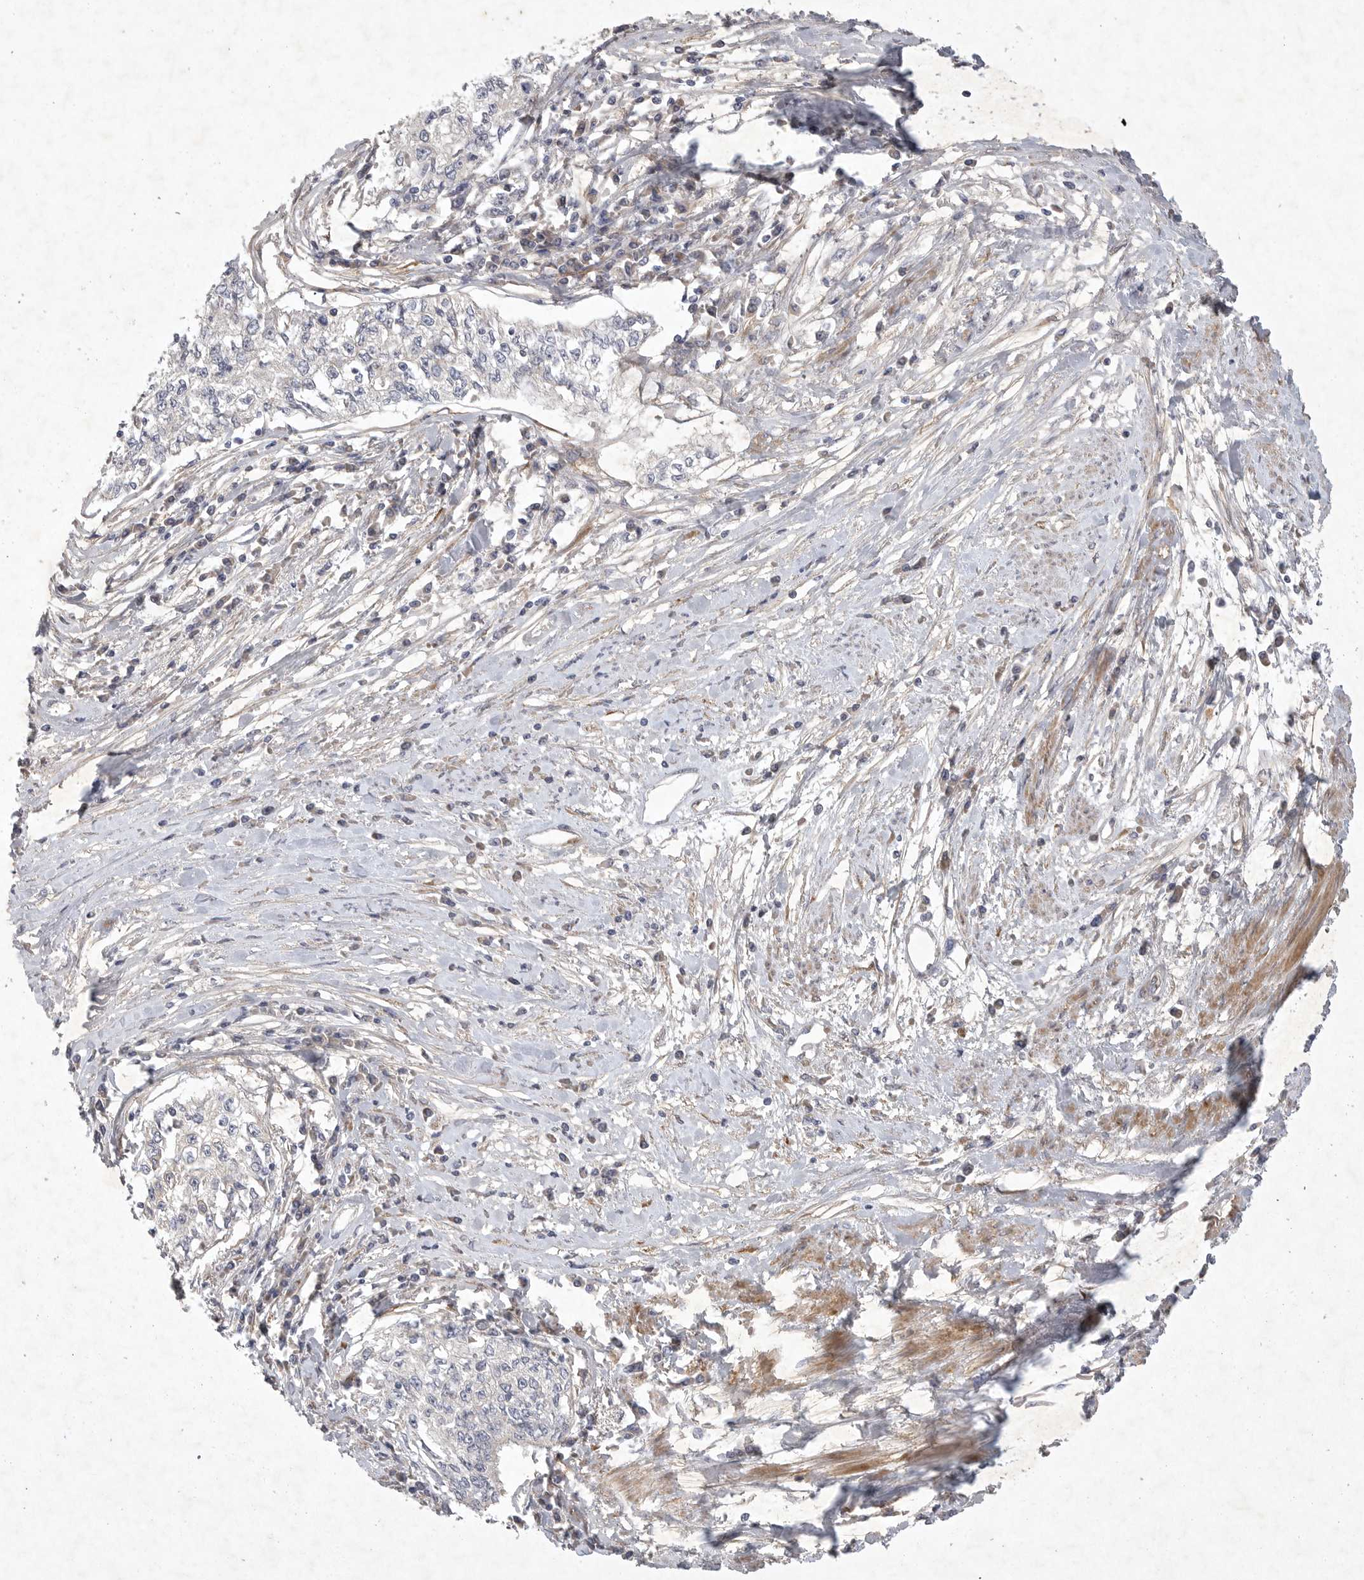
{"staining": {"intensity": "negative", "quantity": "none", "location": "none"}, "tissue": "cervical cancer", "cell_type": "Tumor cells", "image_type": "cancer", "snomed": [{"axis": "morphology", "description": "Squamous cell carcinoma, NOS"}, {"axis": "topography", "description": "Cervix"}], "caption": "This is an IHC micrograph of human cervical squamous cell carcinoma. There is no expression in tumor cells.", "gene": "BZW2", "patient": {"sex": "female", "age": 57}}